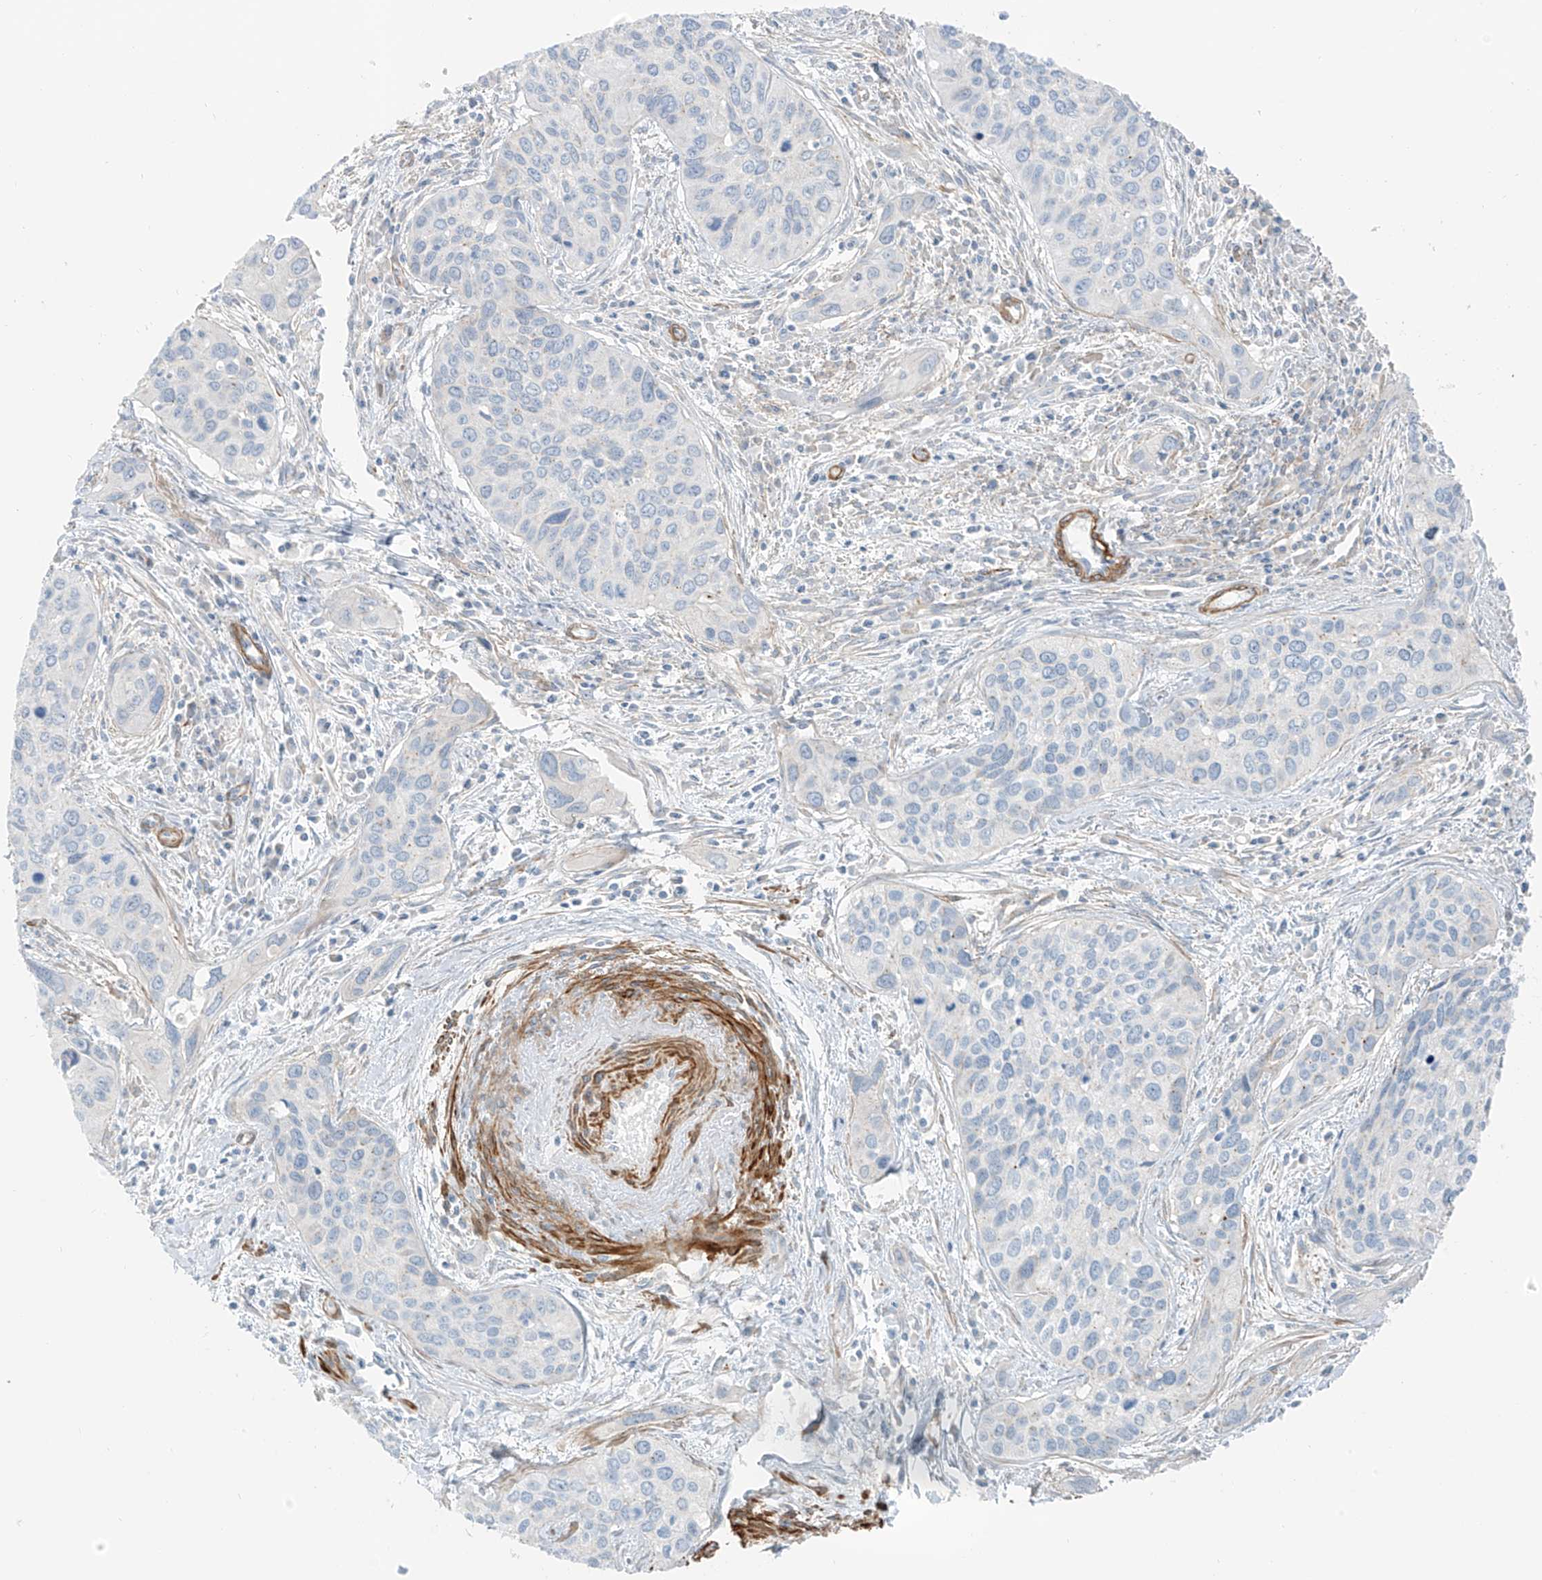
{"staining": {"intensity": "negative", "quantity": "none", "location": "none"}, "tissue": "cervical cancer", "cell_type": "Tumor cells", "image_type": "cancer", "snomed": [{"axis": "morphology", "description": "Squamous cell carcinoma, NOS"}, {"axis": "topography", "description": "Cervix"}], "caption": "DAB immunohistochemical staining of human cervical squamous cell carcinoma demonstrates no significant staining in tumor cells.", "gene": "SMCP", "patient": {"sex": "female", "age": 55}}